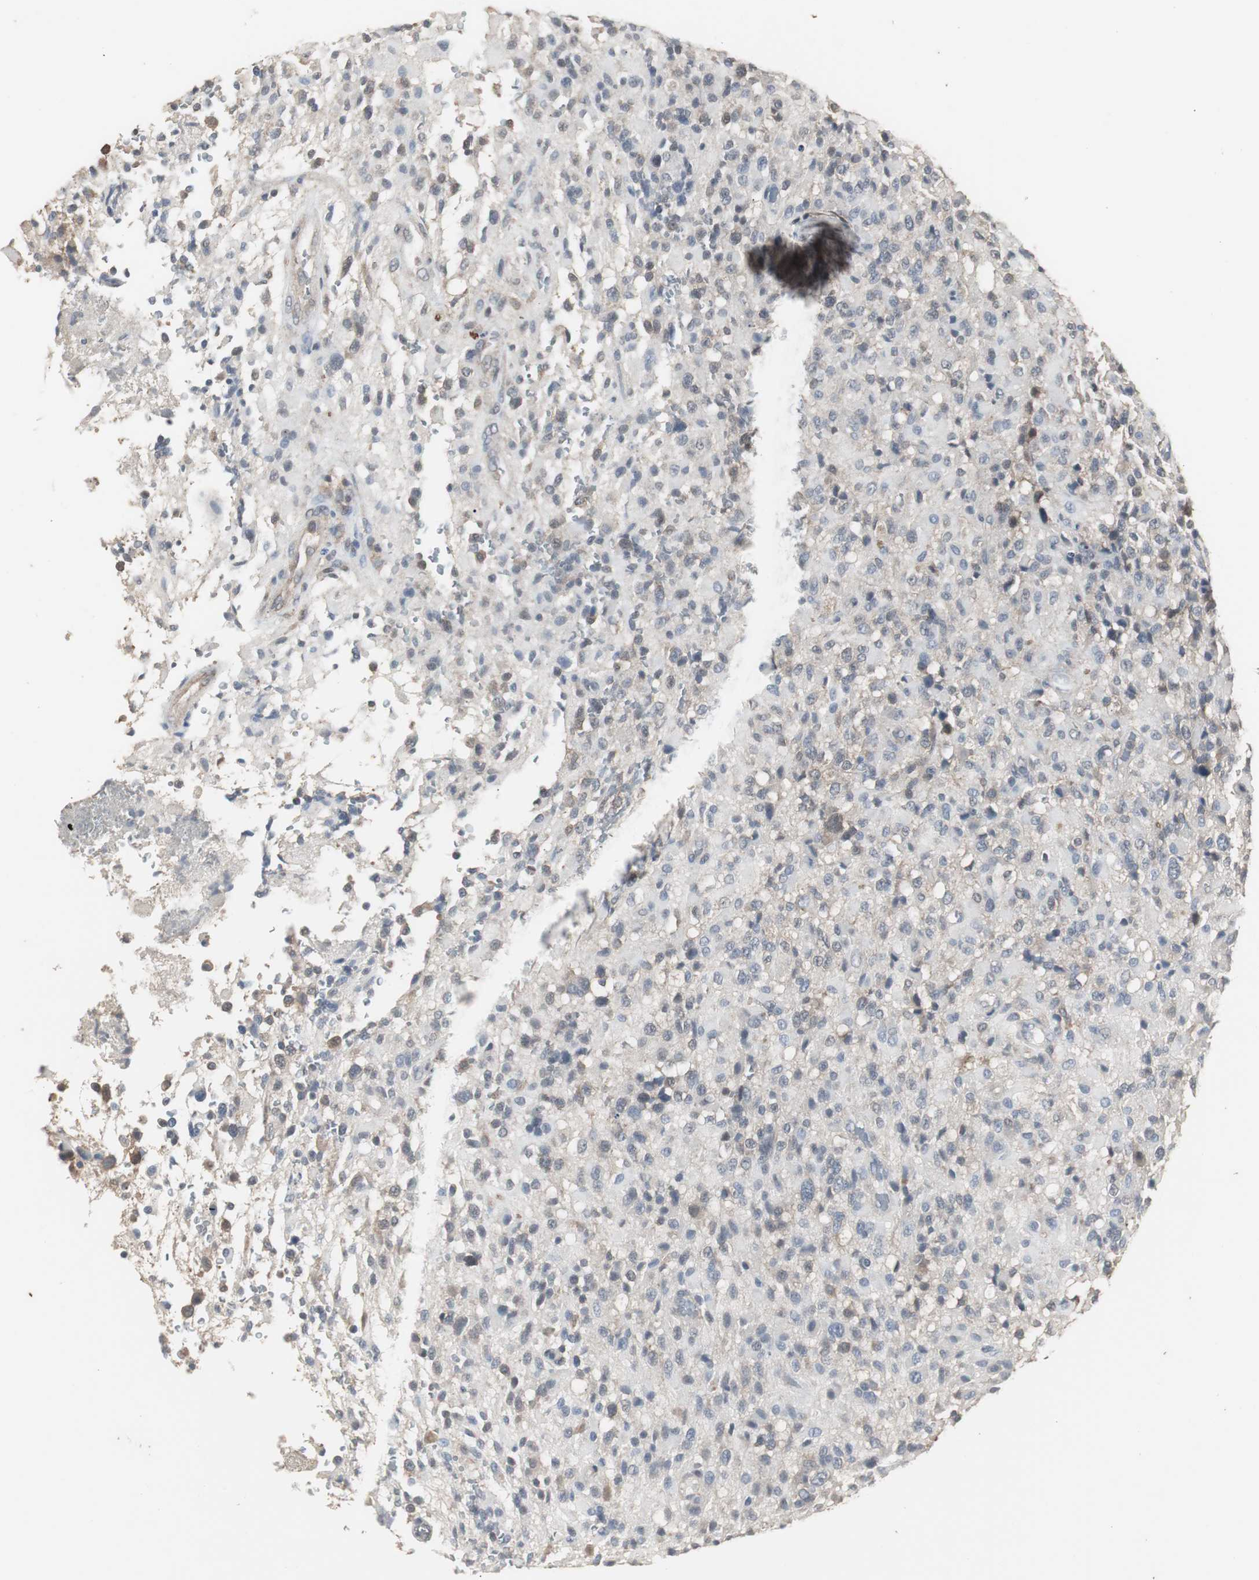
{"staining": {"intensity": "weak", "quantity": "<25%", "location": "cytoplasmic/membranous"}, "tissue": "glioma", "cell_type": "Tumor cells", "image_type": "cancer", "snomed": [{"axis": "morphology", "description": "Glioma, malignant, High grade"}, {"axis": "topography", "description": "Brain"}], "caption": "High magnification brightfield microscopy of glioma stained with DAB (3,3'-diaminobenzidine) (brown) and counterstained with hematoxylin (blue): tumor cells show no significant staining.", "gene": "HPRT1", "patient": {"sex": "male", "age": 71}}